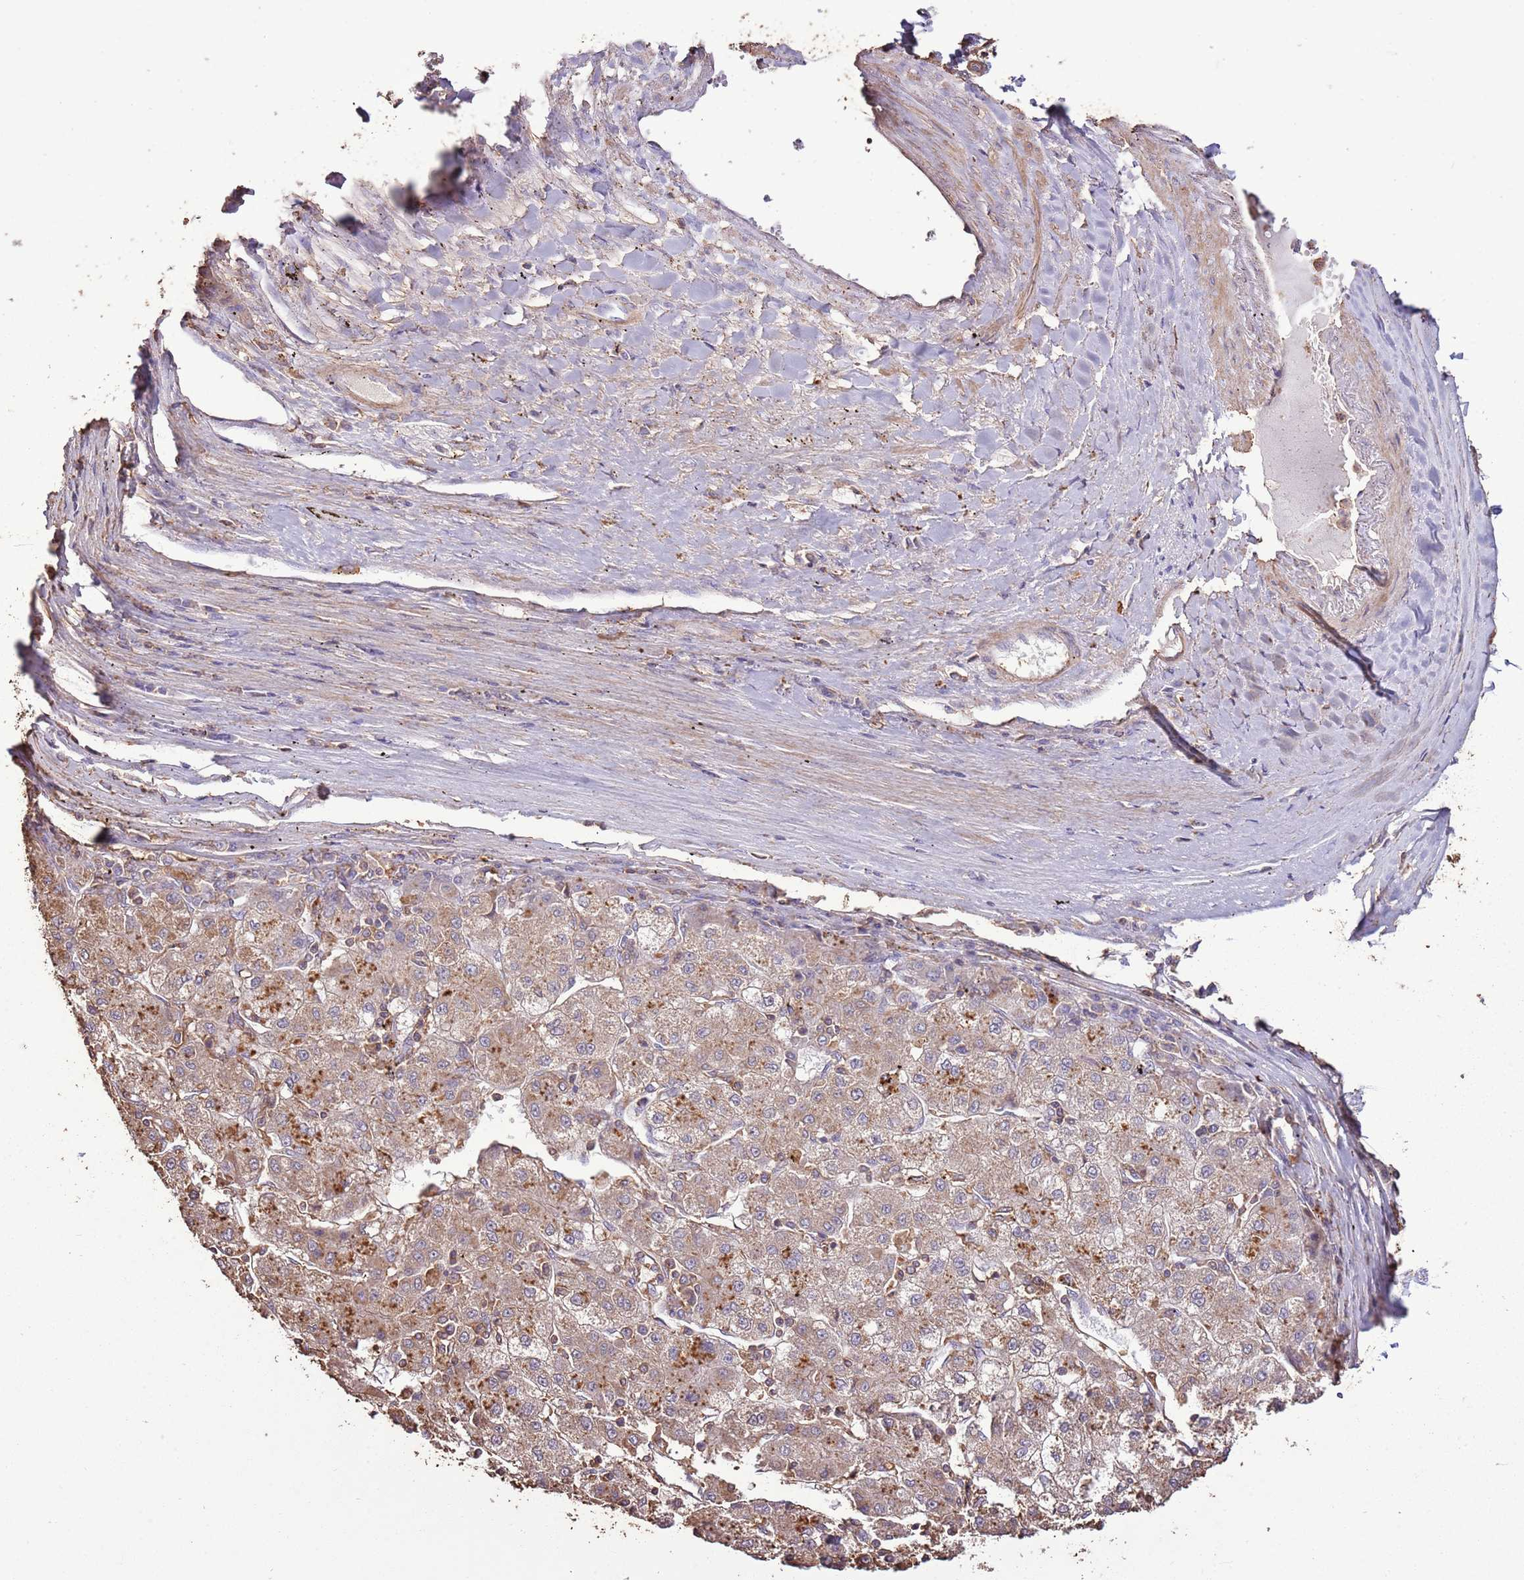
{"staining": {"intensity": "weak", "quantity": "25%-75%", "location": "cytoplasmic/membranous"}, "tissue": "liver cancer", "cell_type": "Tumor cells", "image_type": "cancer", "snomed": [{"axis": "morphology", "description": "Carcinoma, Hepatocellular, NOS"}, {"axis": "topography", "description": "Liver"}], "caption": "A brown stain shows weak cytoplasmic/membranous expression of a protein in human hepatocellular carcinoma (liver) tumor cells.", "gene": "ARL10", "patient": {"sex": "male", "age": 72}}